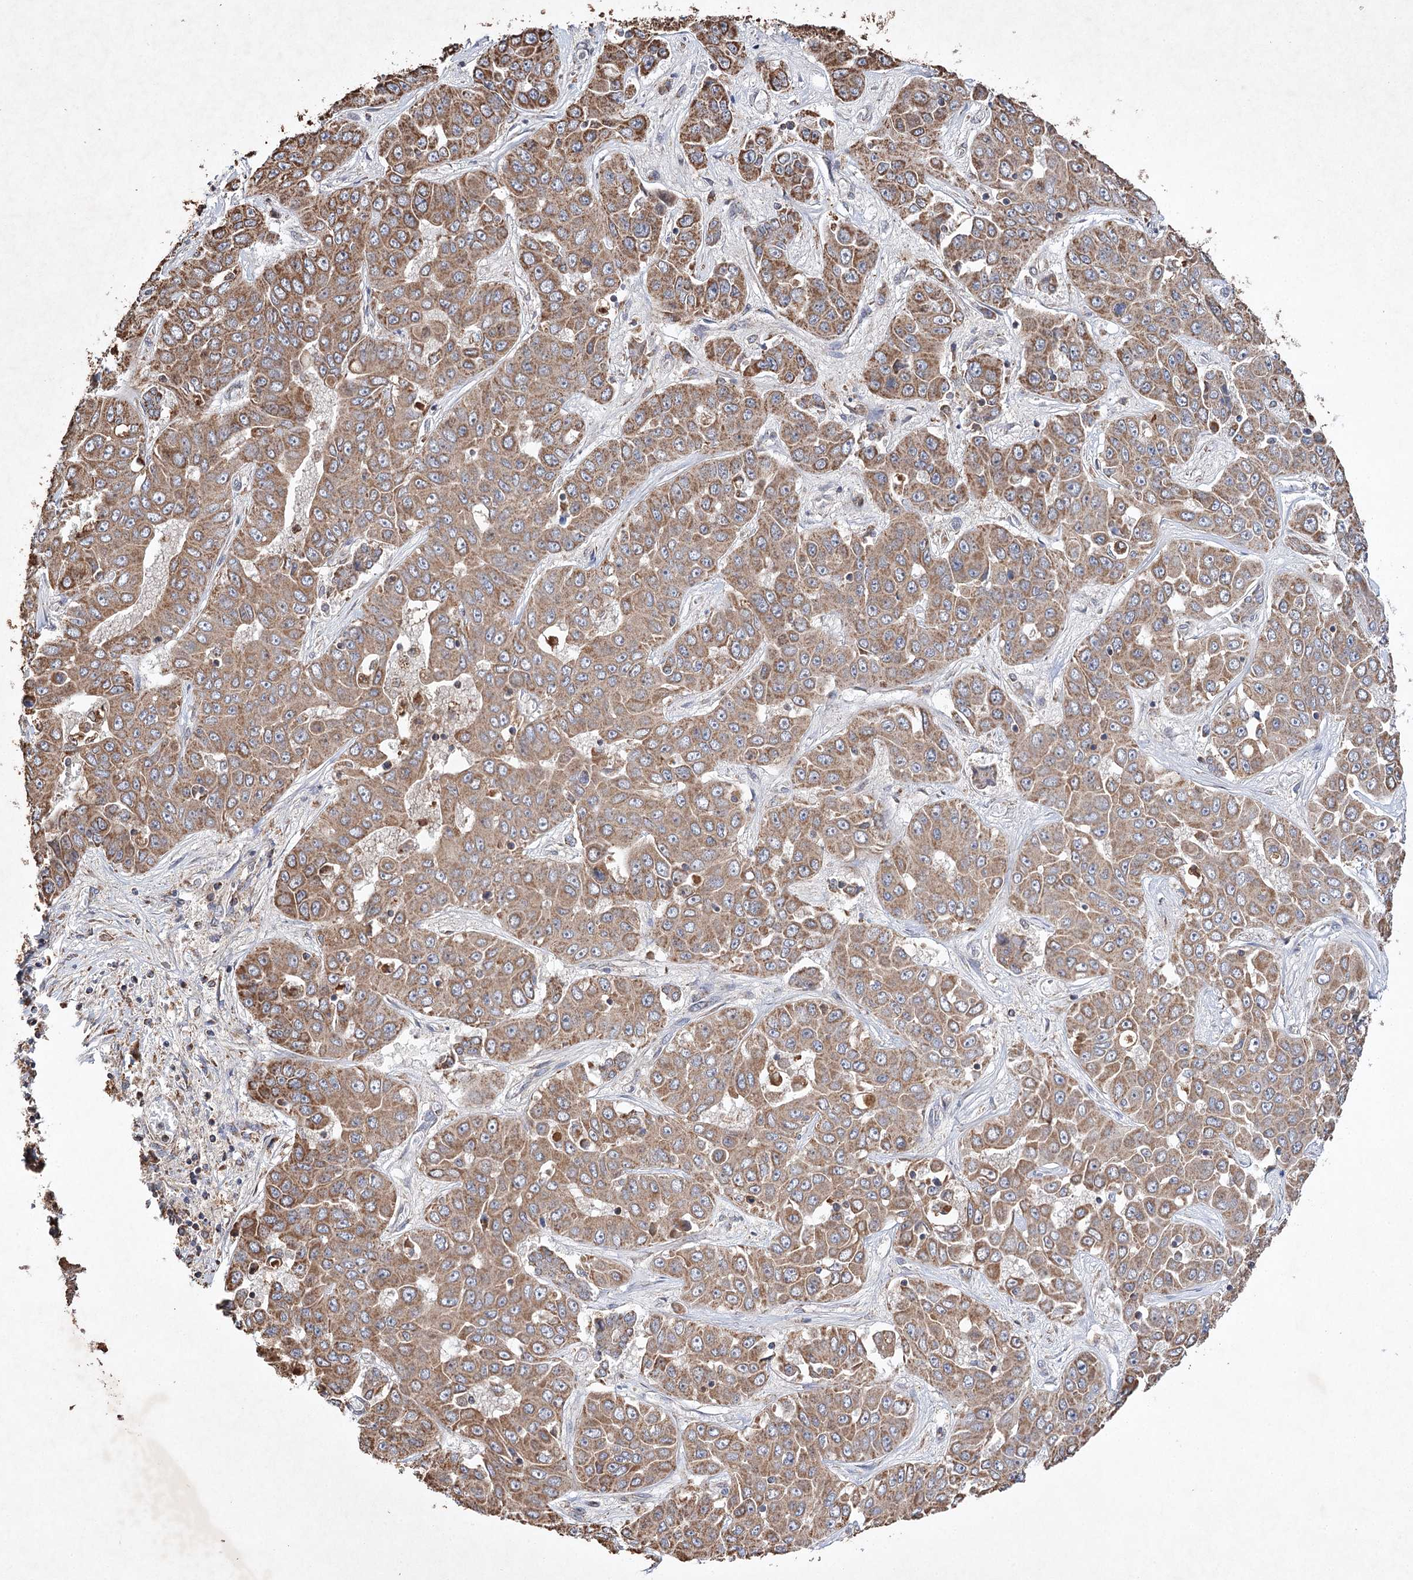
{"staining": {"intensity": "moderate", "quantity": ">75%", "location": "cytoplasmic/membranous"}, "tissue": "liver cancer", "cell_type": "Tumor cells", "image_type": "cancer", "snomed": [{"axis": "morphology", "description": "Cholangiocarcinoma"}, {"axis": "topography", "description": "Liver"}], "caption": "Moderate cytoplasmic/membranous positivity is present in about >75% of tumor cells in liver cancer (cholangiocarcinoma).", "gene": "PIK3CB", "patient": {"sex": "female", "age": 52}}